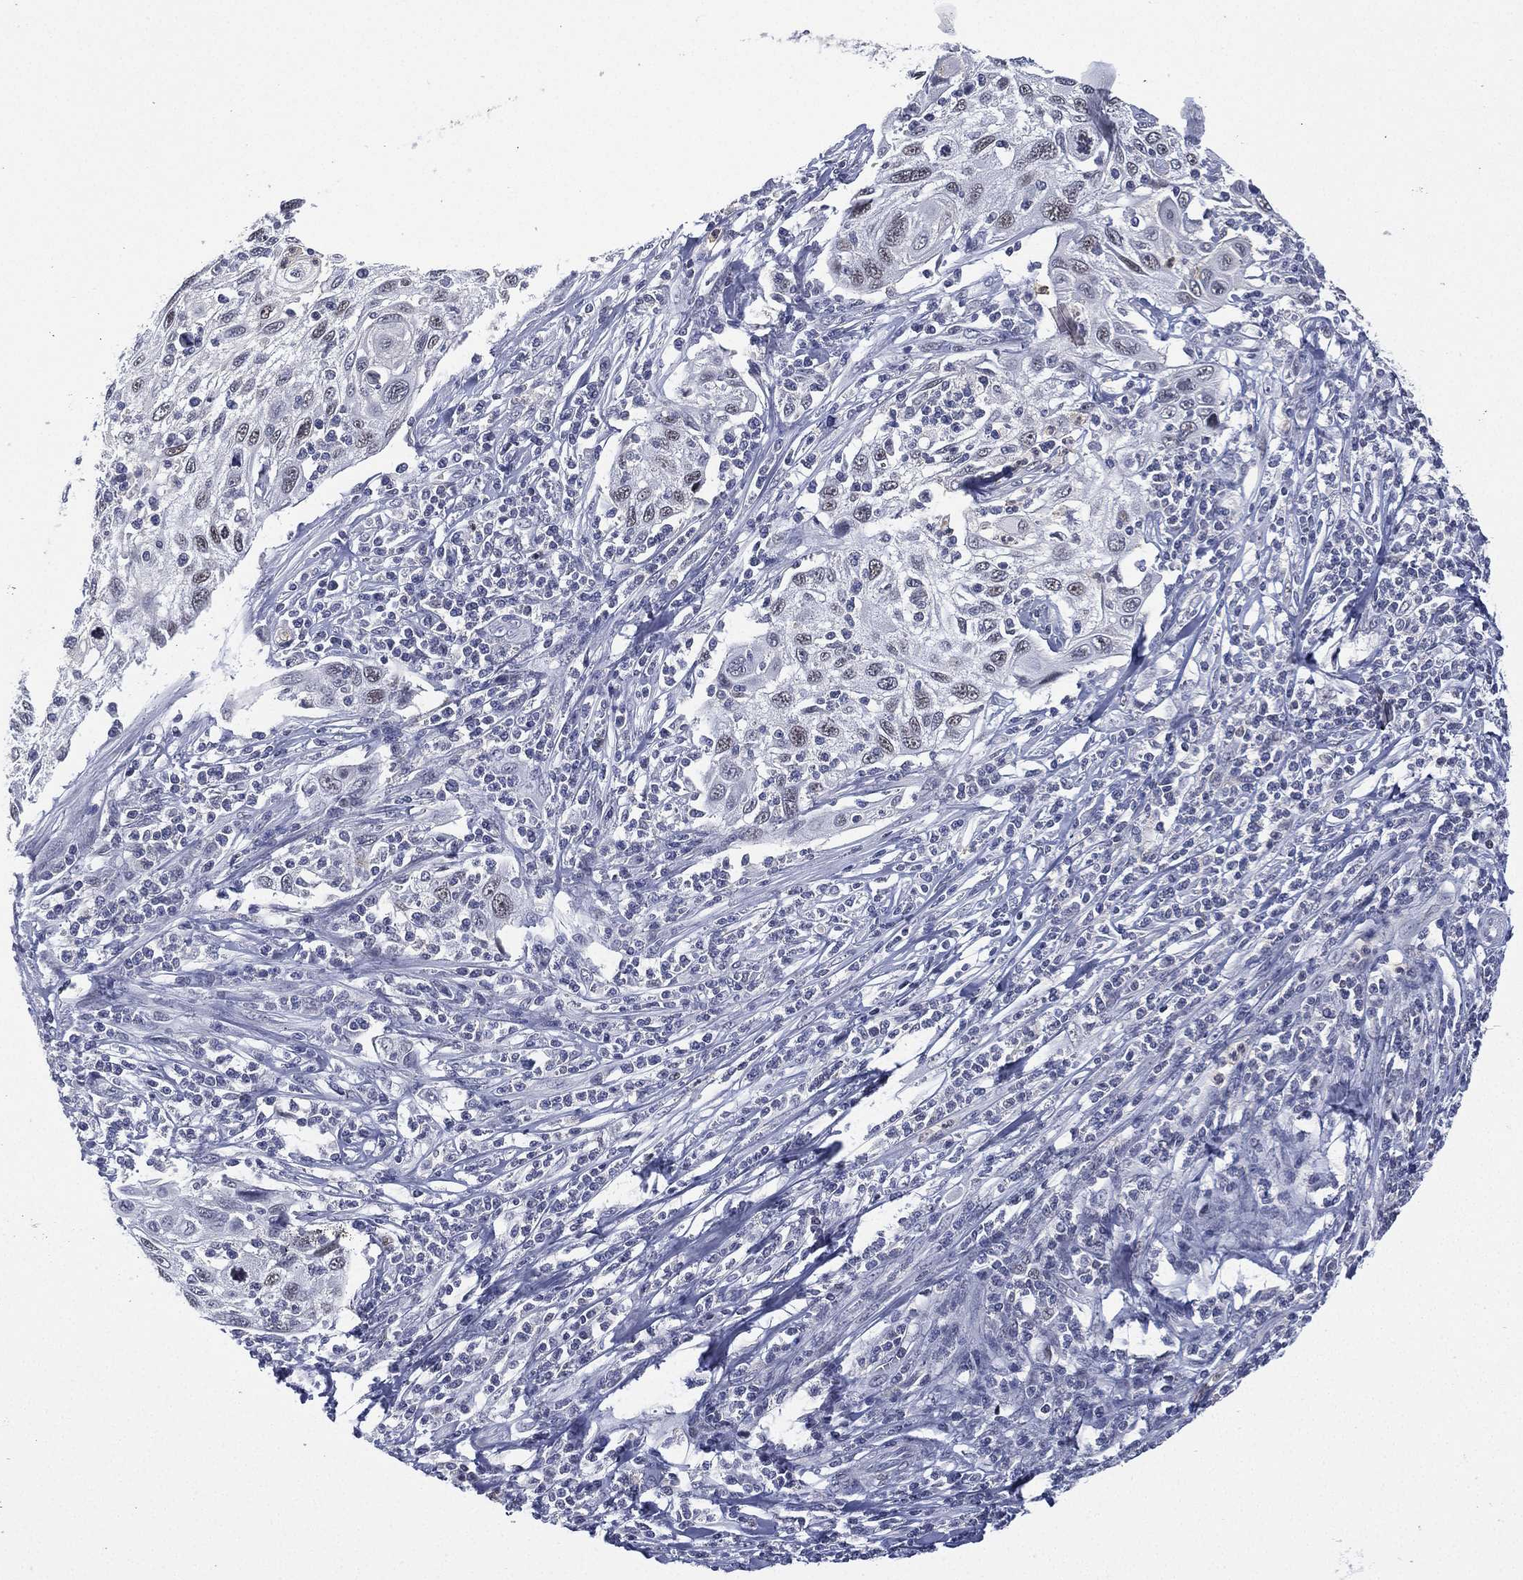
{"staining": {"intensity": "moderate", "quantity": "<25%", "location": "nuclear"}, "tissue": "cervical cancer", "cell_type": "Tumor cells", "image_type": "cancer", "snomed": [{"axis": "morphology", "description": "Squamous cell carcinoma, NOS"}, {"axis": "topography", "description": "Cervix"}], "caption": "Immunohistochemical staining of human cervical cancer shows low levels of moderate nuclear protein expression in about <25% of tumor cells.", "gene": "ZNF711", "patient": {"sex": "female", "age": 70}}